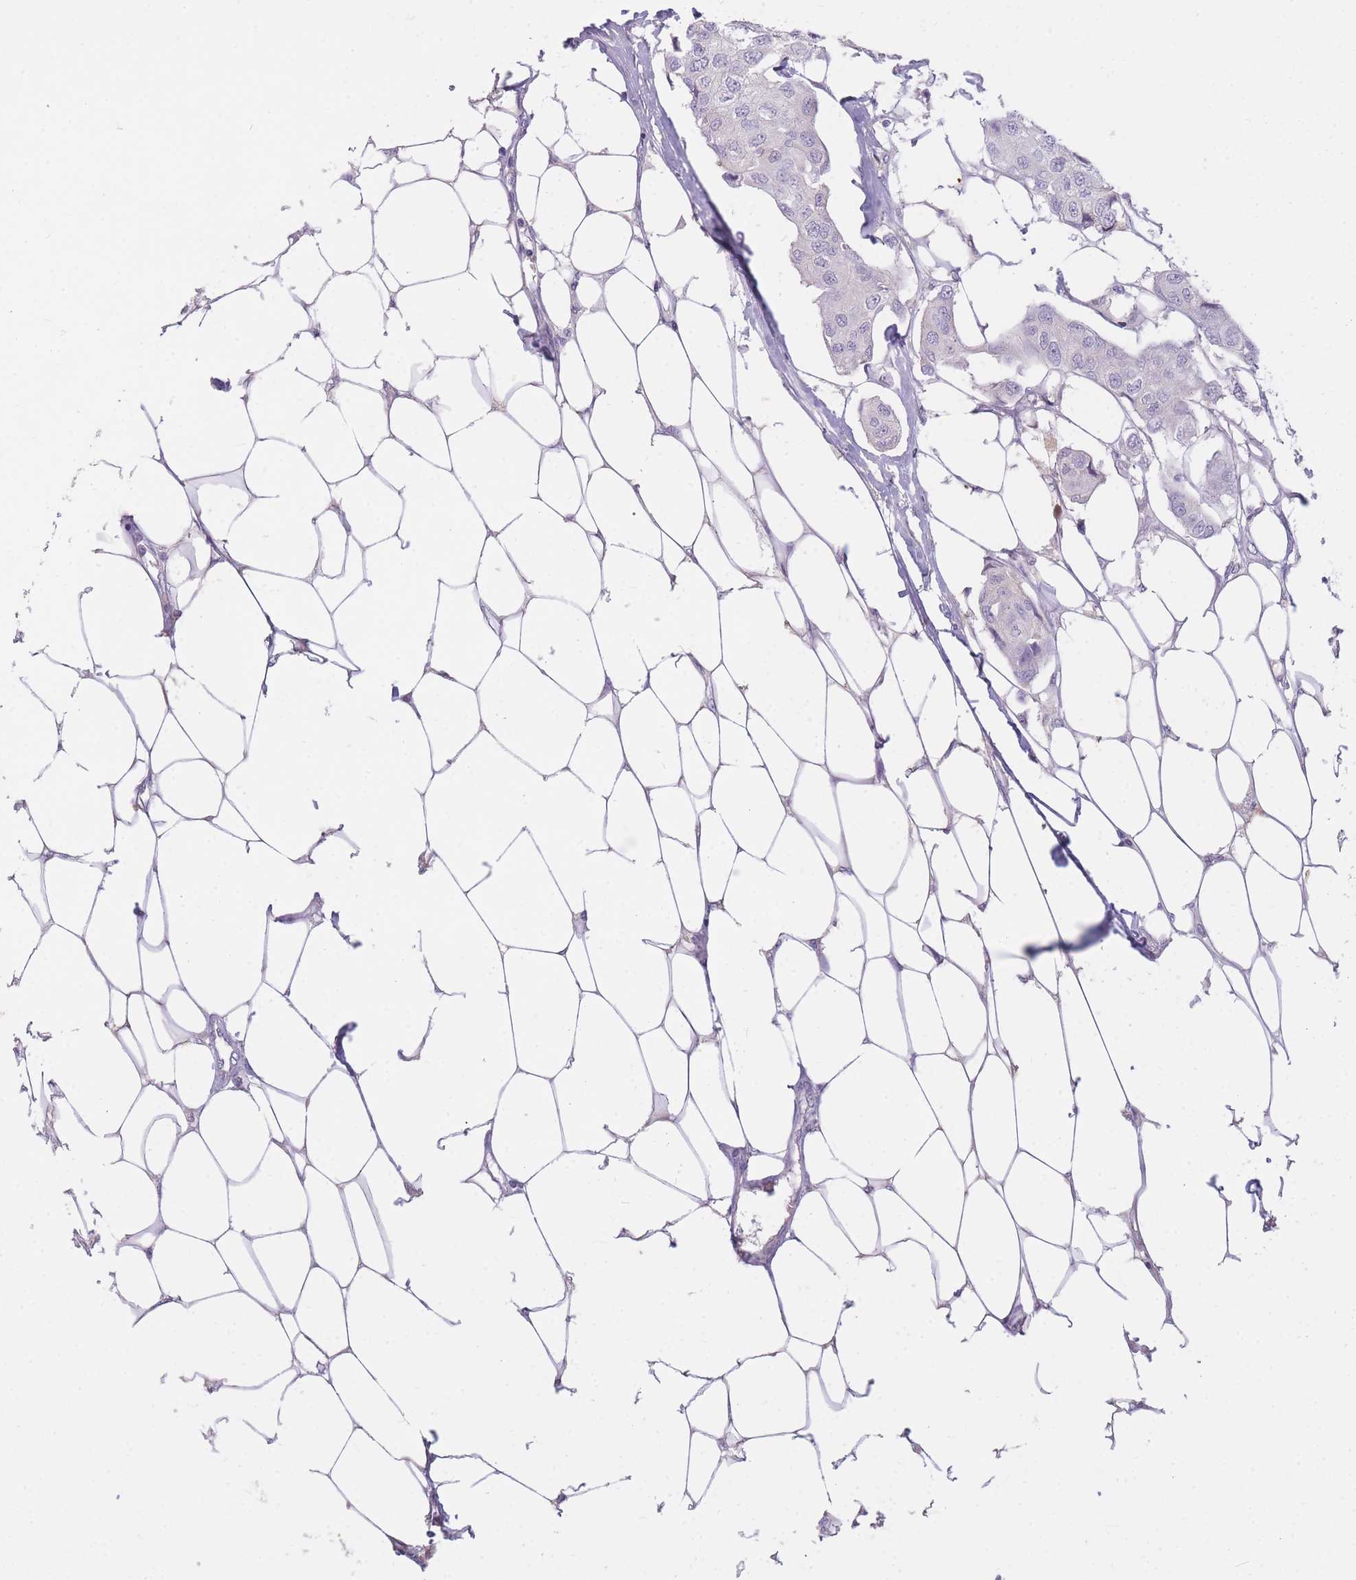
{"staining": {"intensity": "negative", "quantity": "none", "location": "none"}, "tissue": "breast cancer", "cell_type": "Tumor cells", "image_type": "cancer", "snomed": [{"axis": "morphology", "description": "Duct carcinoma"}, {"axis": "topography", "description": "Breast"}, {"axis": "topography", "description": "Lymph node"}], "caption": "IHC micrograph of breast cancer (intraductal carcinoma) stained for a protein (brown), which displays no staining in tumor cells.", "gene": "TPSD1", "patient": {"sex": "female", "age": 80}}